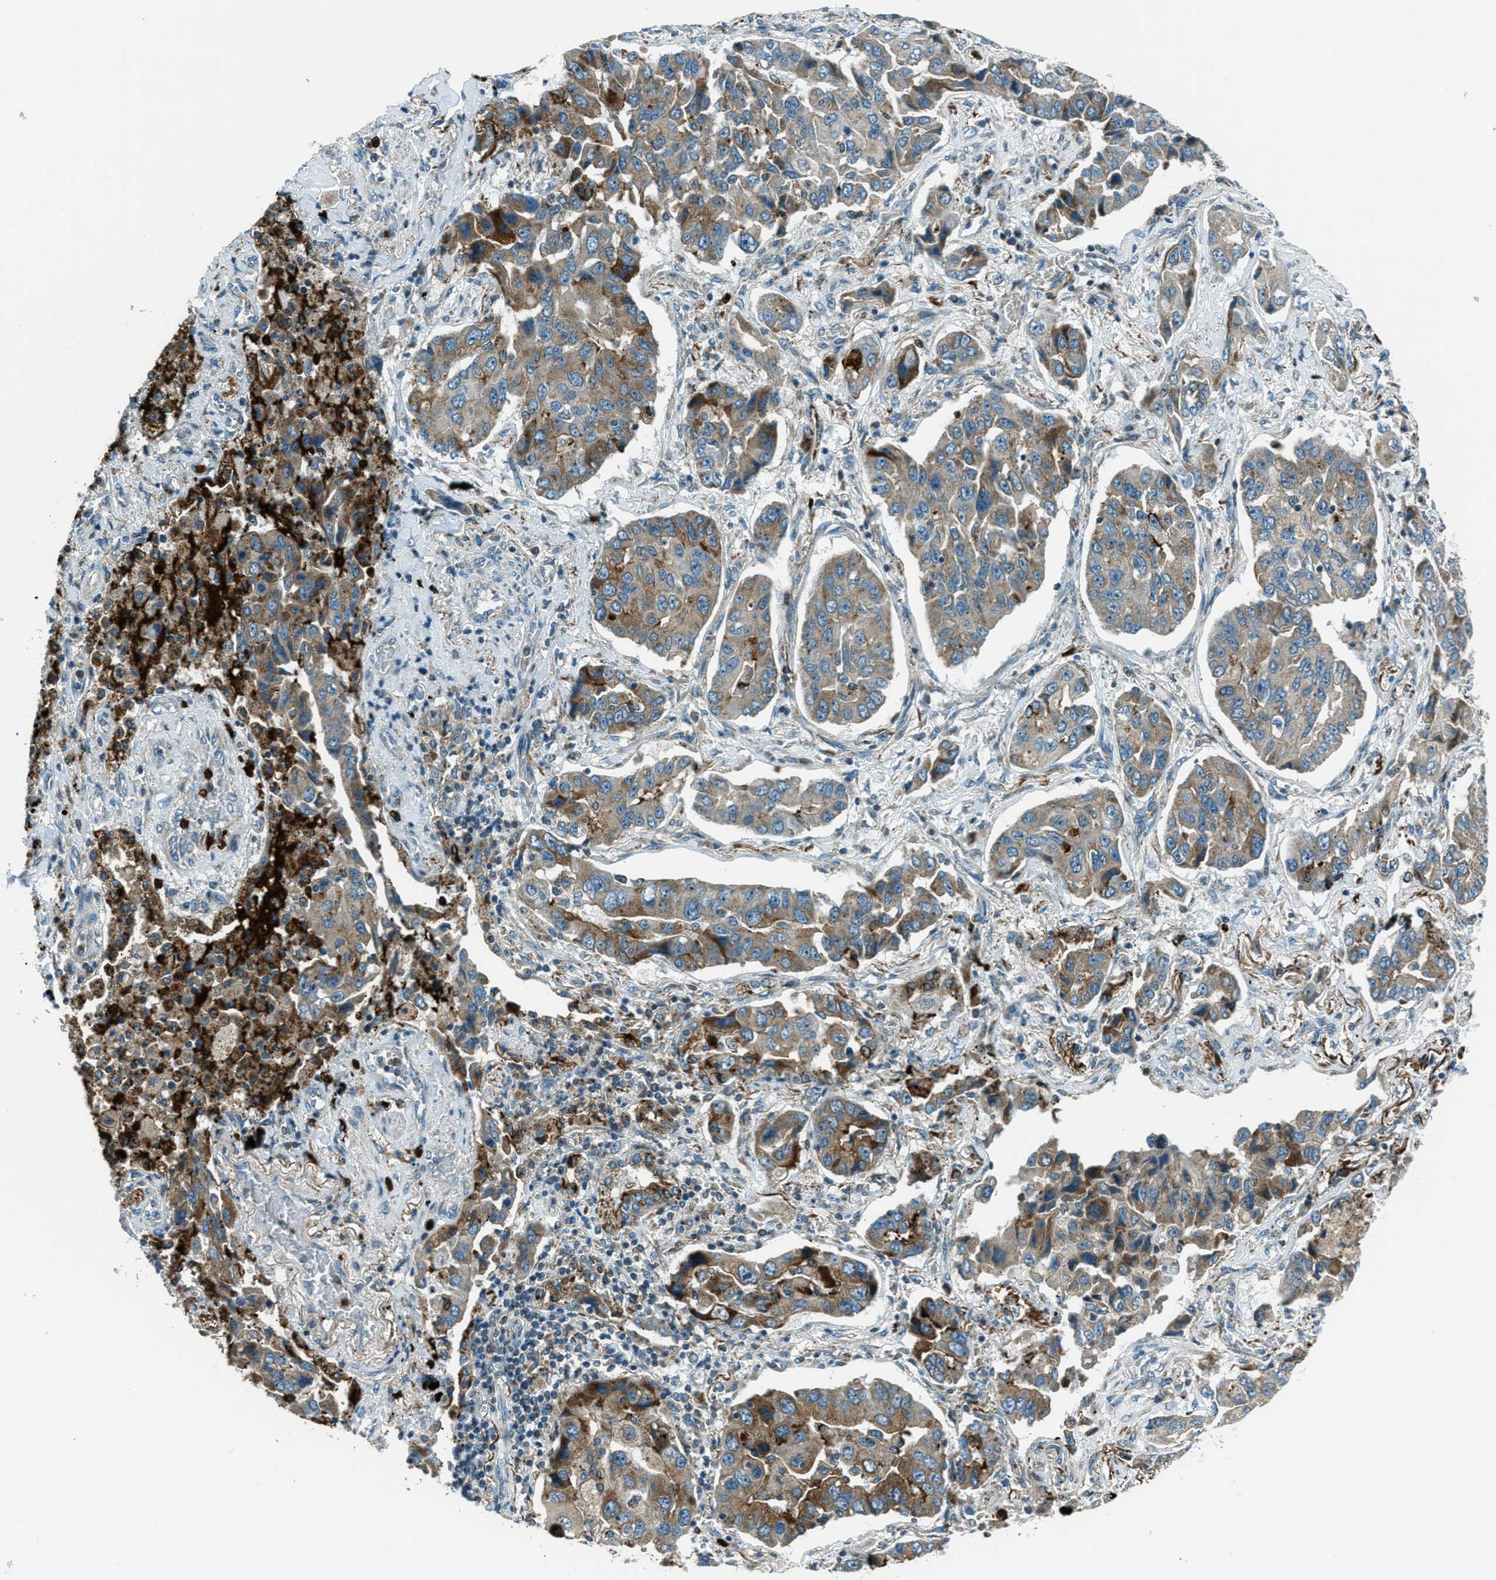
{"staining": {"intensity": "moderate", "quantity": ">75%", "location": "cytoplasmic/membranous"}, "tissue": "lung cancer", "cell_type": "Tumor cells", "image_type": "cancer", "snomed": [{"axis": "morphology", "description": "Adenocarcinoma, NOS"}, {"axis": "topography", "description": "Lung"}], "caption": "Tumor cells display medium levels of moderate cytoplasmic/membranous expression in about >75% of cells in lung cancer (adenocarcinoma).", "gene": "FAR1", "patient": {"sex": "female", "age": 65}}